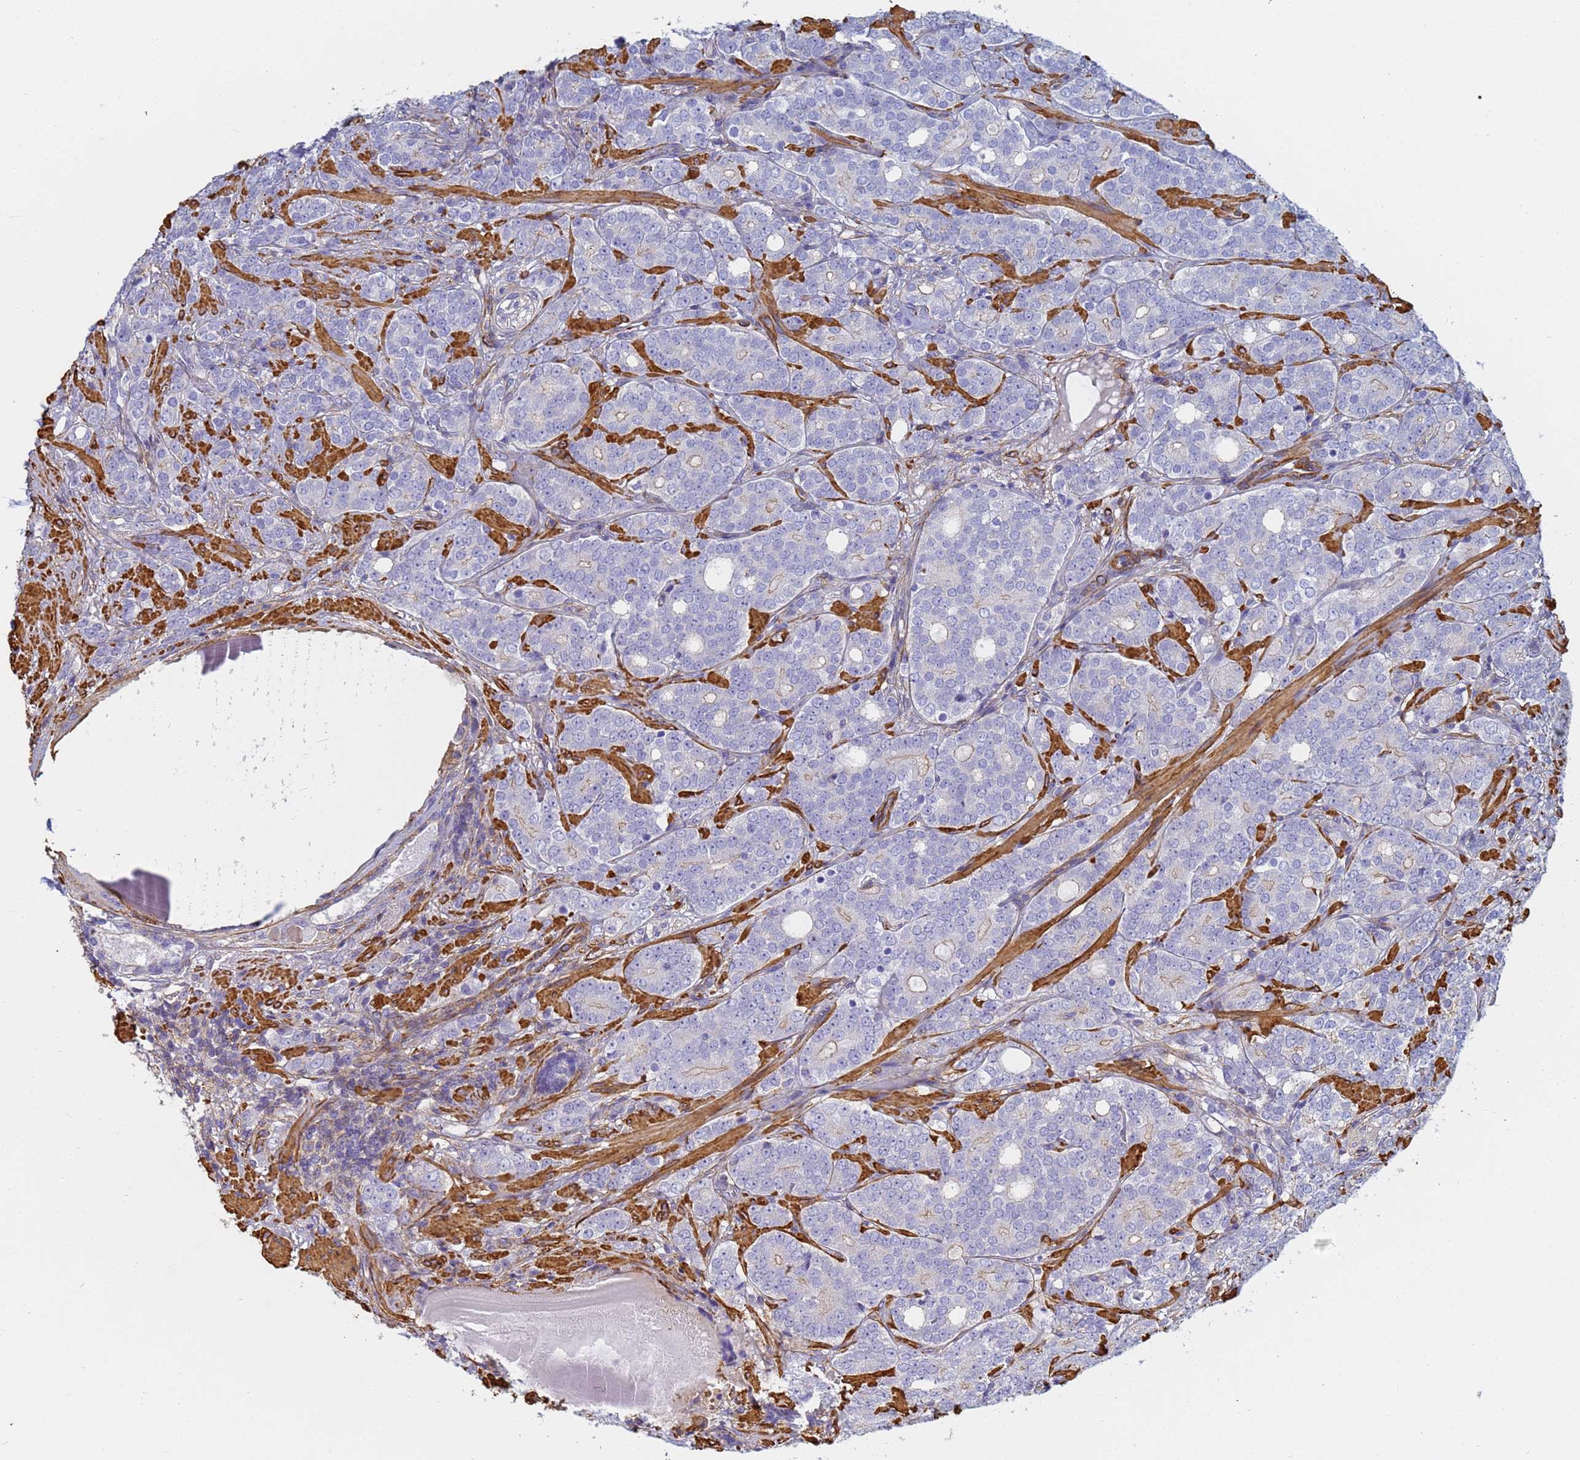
{"staining": {"intensity": "weak", "quantity": "<25%", "location": "cytoplasmic/membranous"}, "tissue": "prostate cancer", "cell_type": "Tumor cells", "image_type": "cancer", "snomed": [{"axis": "morphology", "description": "Adenocarcinoma, High grade"}, {"axis": "topography", "description": "Prostate"}], "caption": "Adenocarcinoma (high-grade) (prostate) stained for a protein using IHC reveals no expression tumor cells.", "gene": "TPM1", "patient": {"sex": "male", "age": 64}}